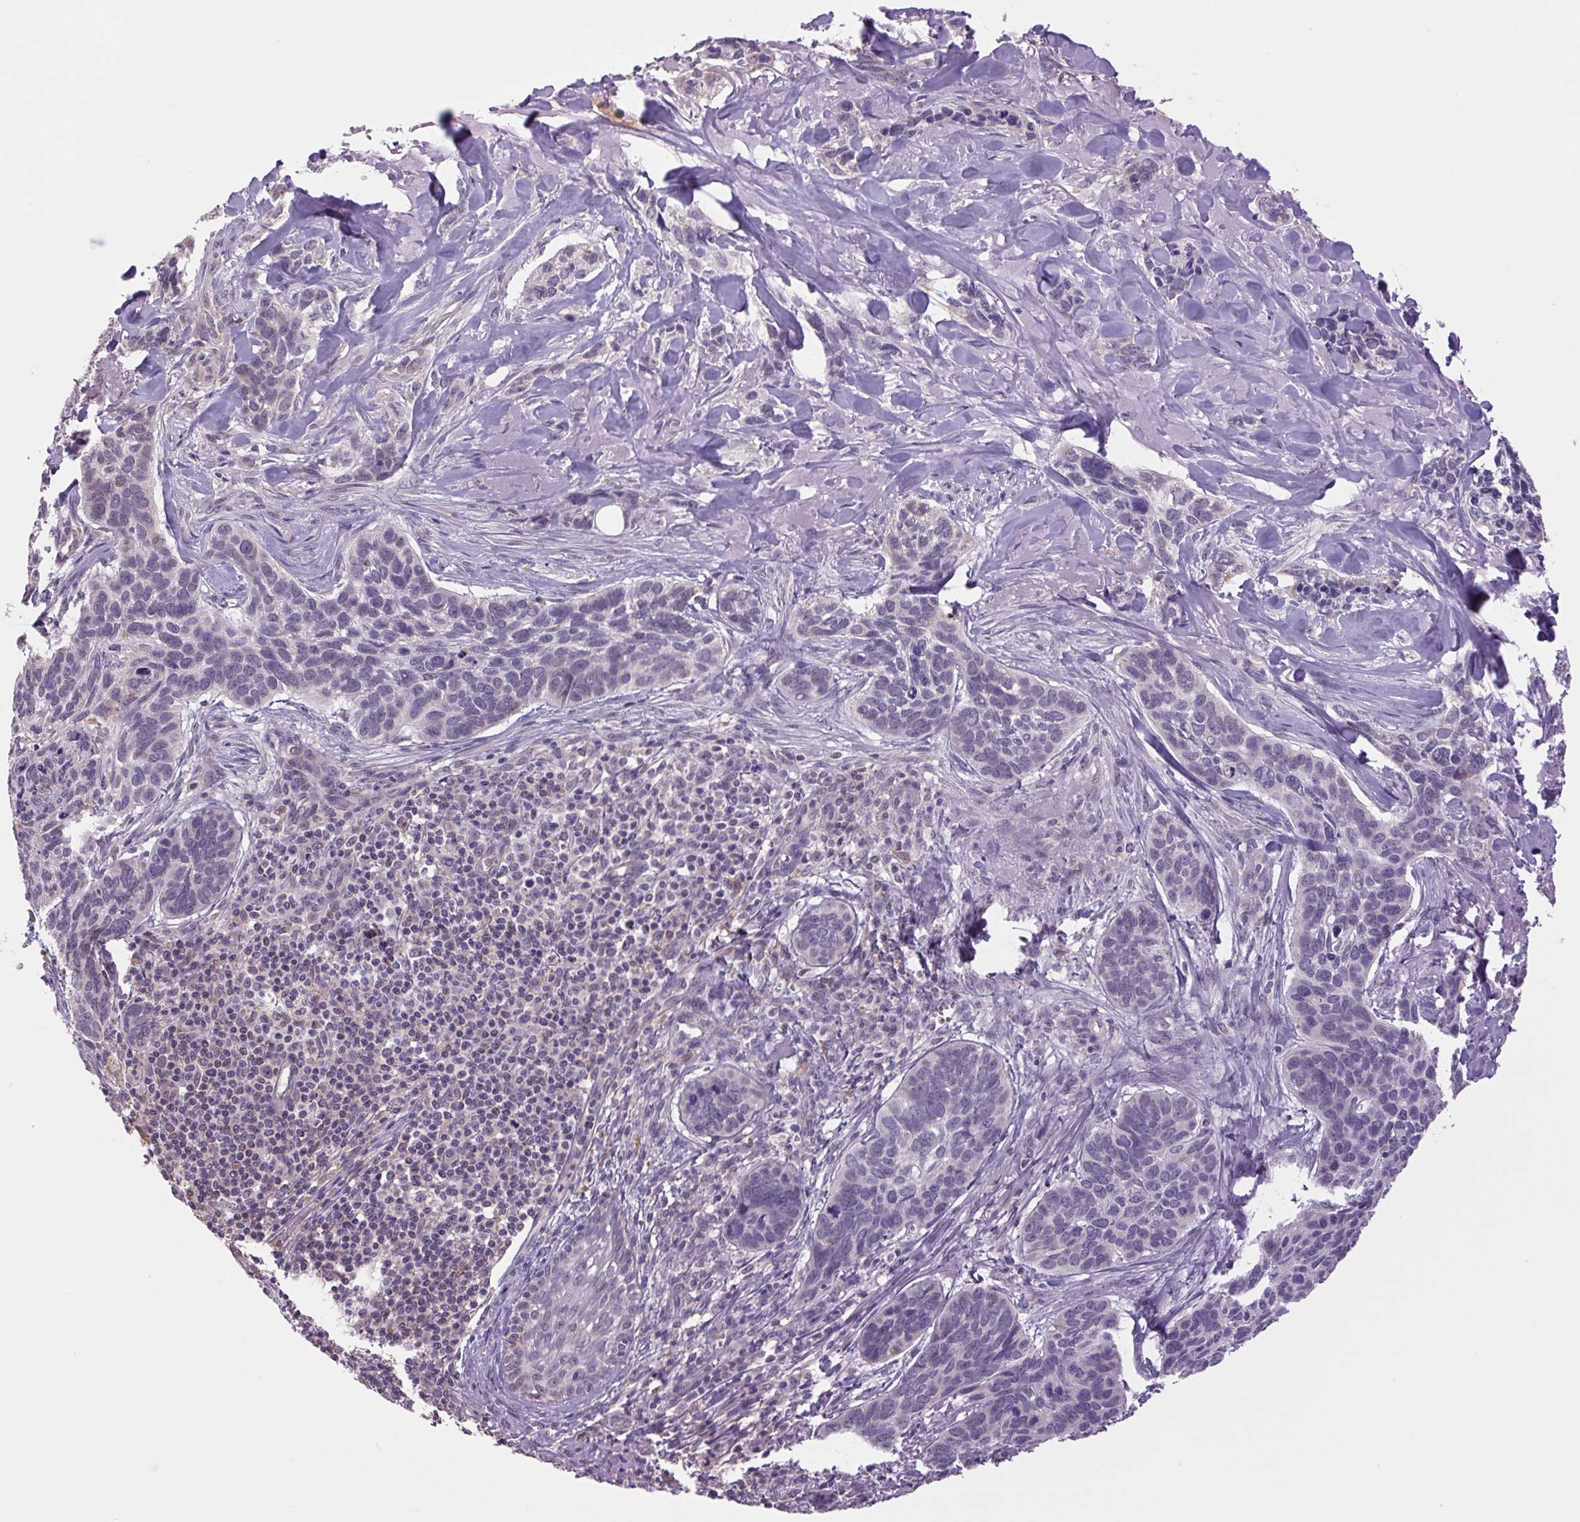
{"staining": {"intensity": "negative", "quantity": "none", "location": "none"}, "tissue": "skin cancer", "cell_type": "Tumor cells", "image_type": "cancer", "snomed": [{"axis": "morphology", "description": "Basal cell carcinoma"}, {"axis": "topography", "description": "Skin"}], "caption": "A high-resolution image shows IHC staining of skin cancer (basal cell carcinoma), which exhibits no significant positivity in tumor cells.", "gene": "SGF29", "patient": {"sex": "male", "age": 86}}